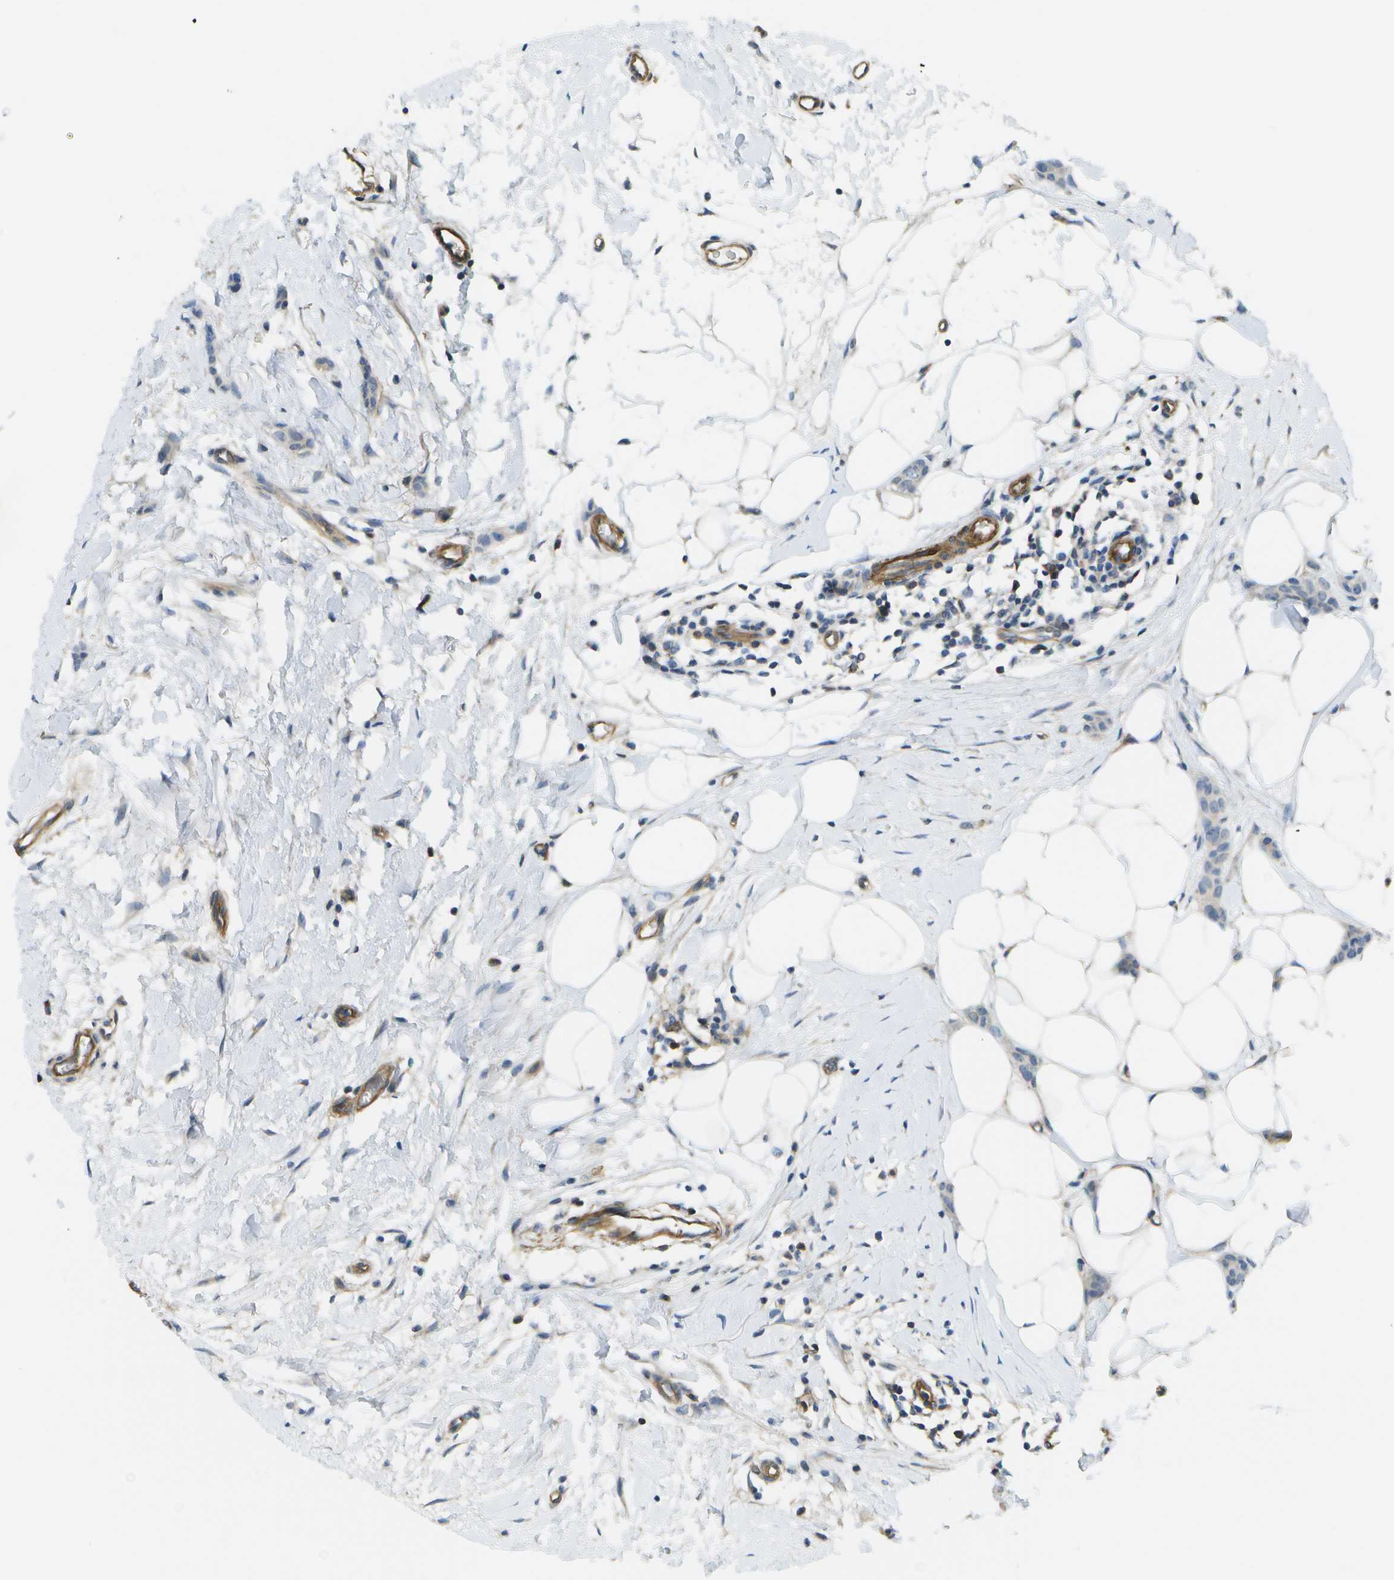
{"staining": {"intensity": "negative", "quantity": "none", "location": "none"}, "tissue": "breast cancer", "cell_type": "Tumor cells", "image_type": "cancer", "snomed": [{"axis": "morphology", "description": "Lobular carcinoma"}, {"axis": "topography", "description": "Skin"}, {"axis": "topography", "description": "Breast"}], "caption": "Immunohistochemistry photomicrograph of breast cancer stained for a protein (brown), which reveals no positivity in tumor cells. Nuclei are stained in blue.", "gene": "KIAA0040", "patient": {"sex": "female", "age": 46}}